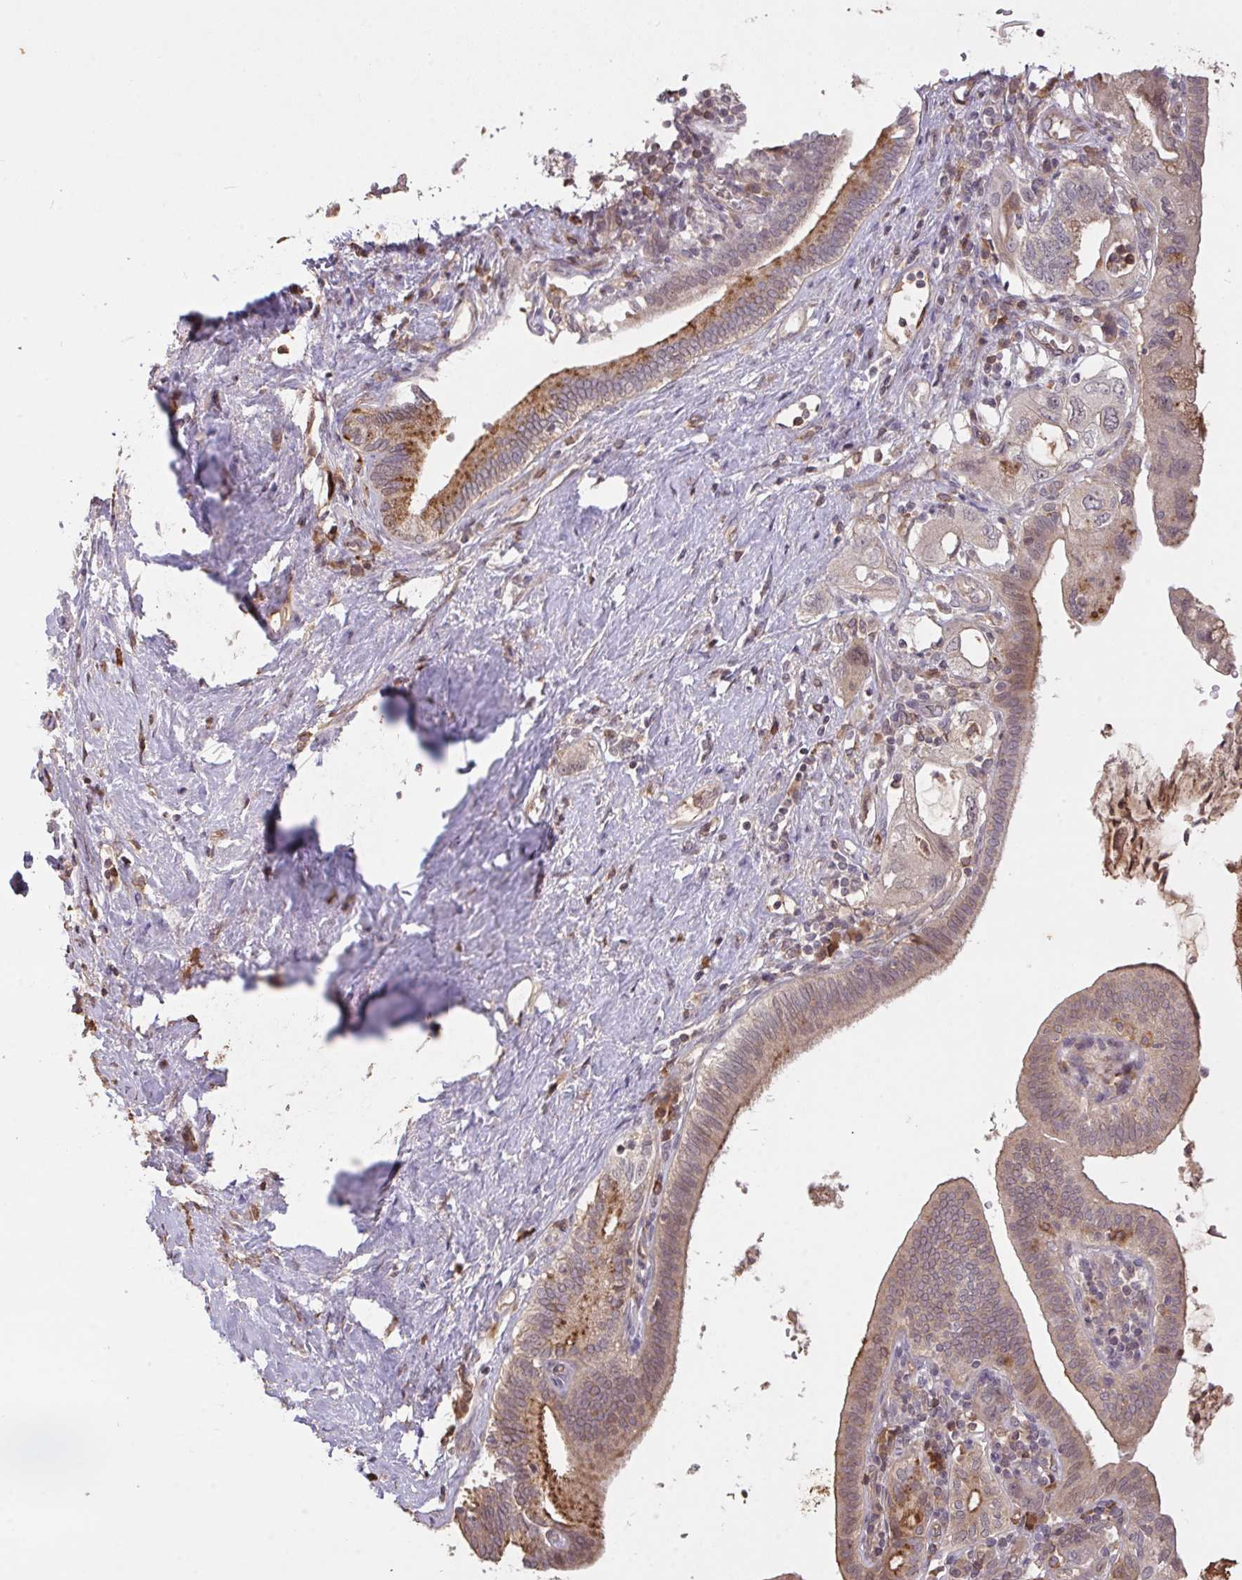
{"staining": {"intensity": "moderate", "quantity": "<25%", "location": "cytoplasmic/membranous"}, "tissue": "pancreatic cancer", "cell_type": "Tumor cells", "image_type": "cancer", "snomed": [{"axis": "morphology", "description": "Adenocarcinoma, NOS"}, {"axis": "topography", "description": "Pancreas"}], "caption": "High-magnification brightfield microscopy of adenocarcinoma (pancreatic) stained with DAB (brown) and counterstained with hematoxylin (blue). tumor cells exhibit moderate cytoplasmic/membranous positivity is appreciated in approximately<25% of cells. Nuclei are stained in blue.", "gene": "FCER1A", "patient": {"sex": "female", "age": 73}}